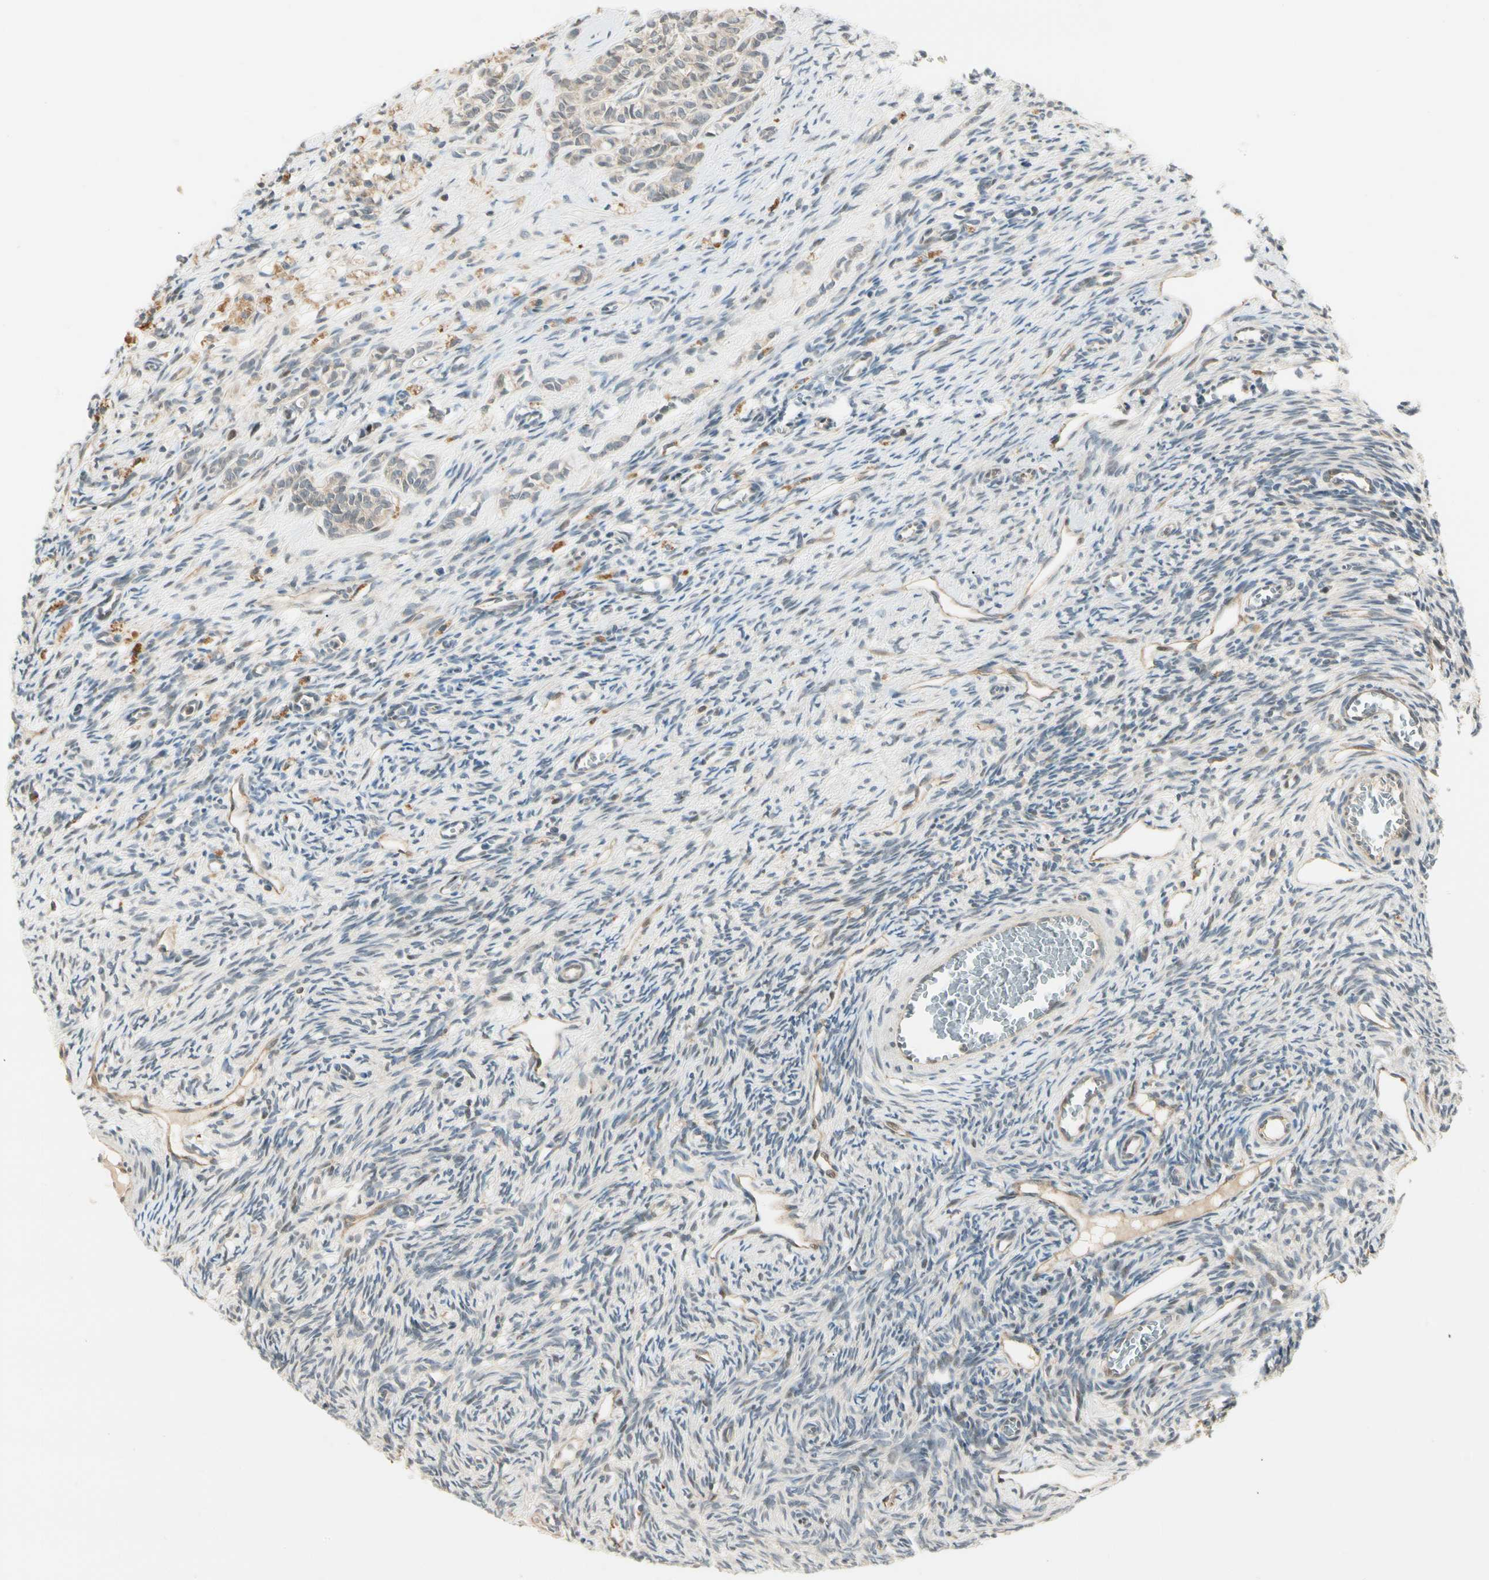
{"staining": {"intensity": "negative", "quantity": "none", "location": "none"}, "tissue": "ovary", "cell_type": "Ovarian stroma cells", "image_type": "normal", "snomed": [{"axis": "morphology", "description": "Normal tissue, NOS"}, {"axis": "topography", "description": "Ovary"}], "caption": "This is an immunohistochemistry histopathology image of benign ovary. There is no staining in ovarian stroma cells.", "gene": "FNDC3B", "patient": {"sex": "female", "age": 33}}